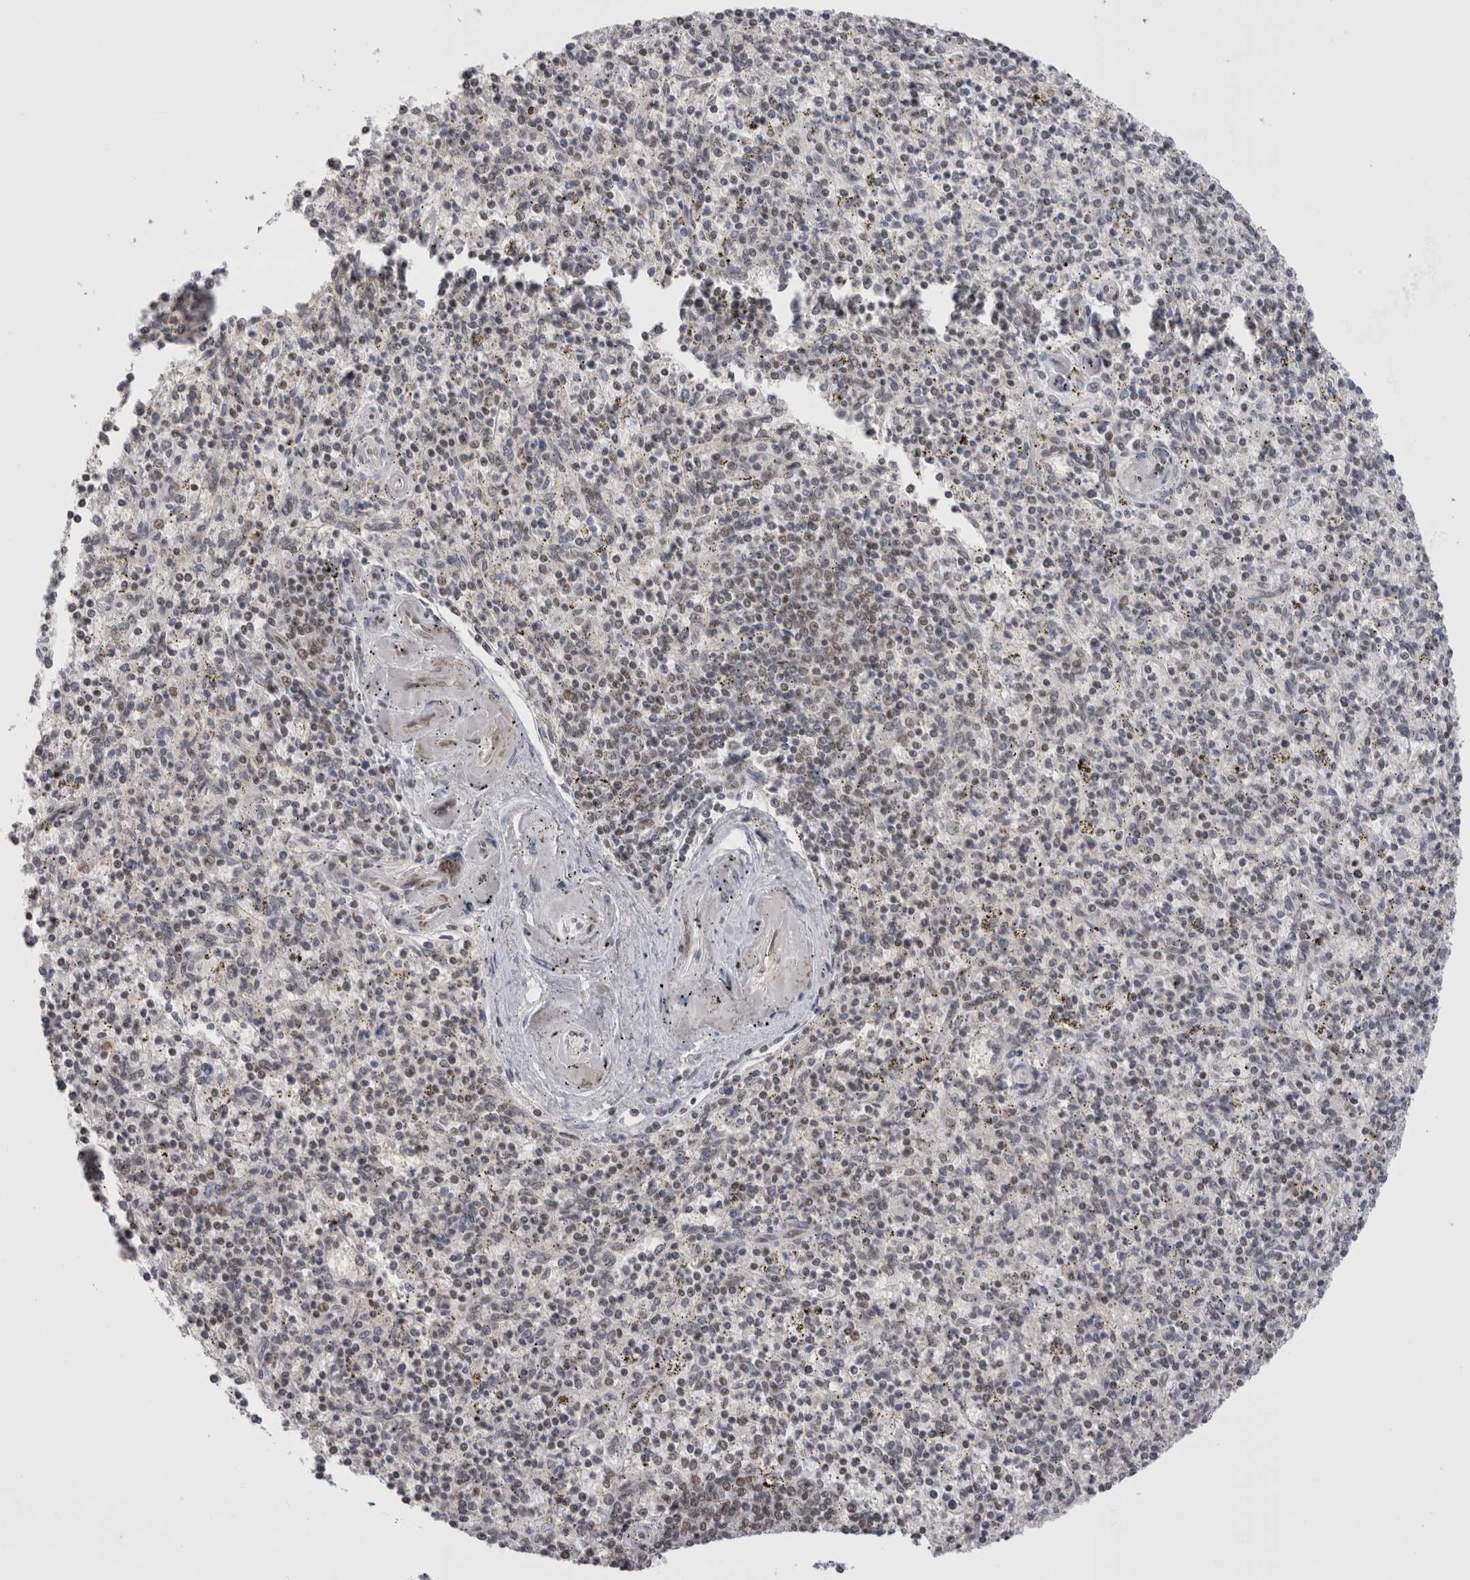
{"staining": {"intensity": "weak", "quantity": "25%-75%", "location": "nuclear"}, "tissue": "spleen", "cell_type": "Cells in red pulp", "image_type": "normal", "snomed": [{"axis": "morphology", "description": "Normal tissue, NOS"}, {"axis": "topography", "description": "Spleen"}], "caption": "A high-resolution micrograph shows immunohistochemistry staining of normal spleen, which demonstrates weak nuclear staining in about 25%-75% of cells in red pulp.", "gene": "DAXX", "patient": {"sex": "male", "age": 72}}